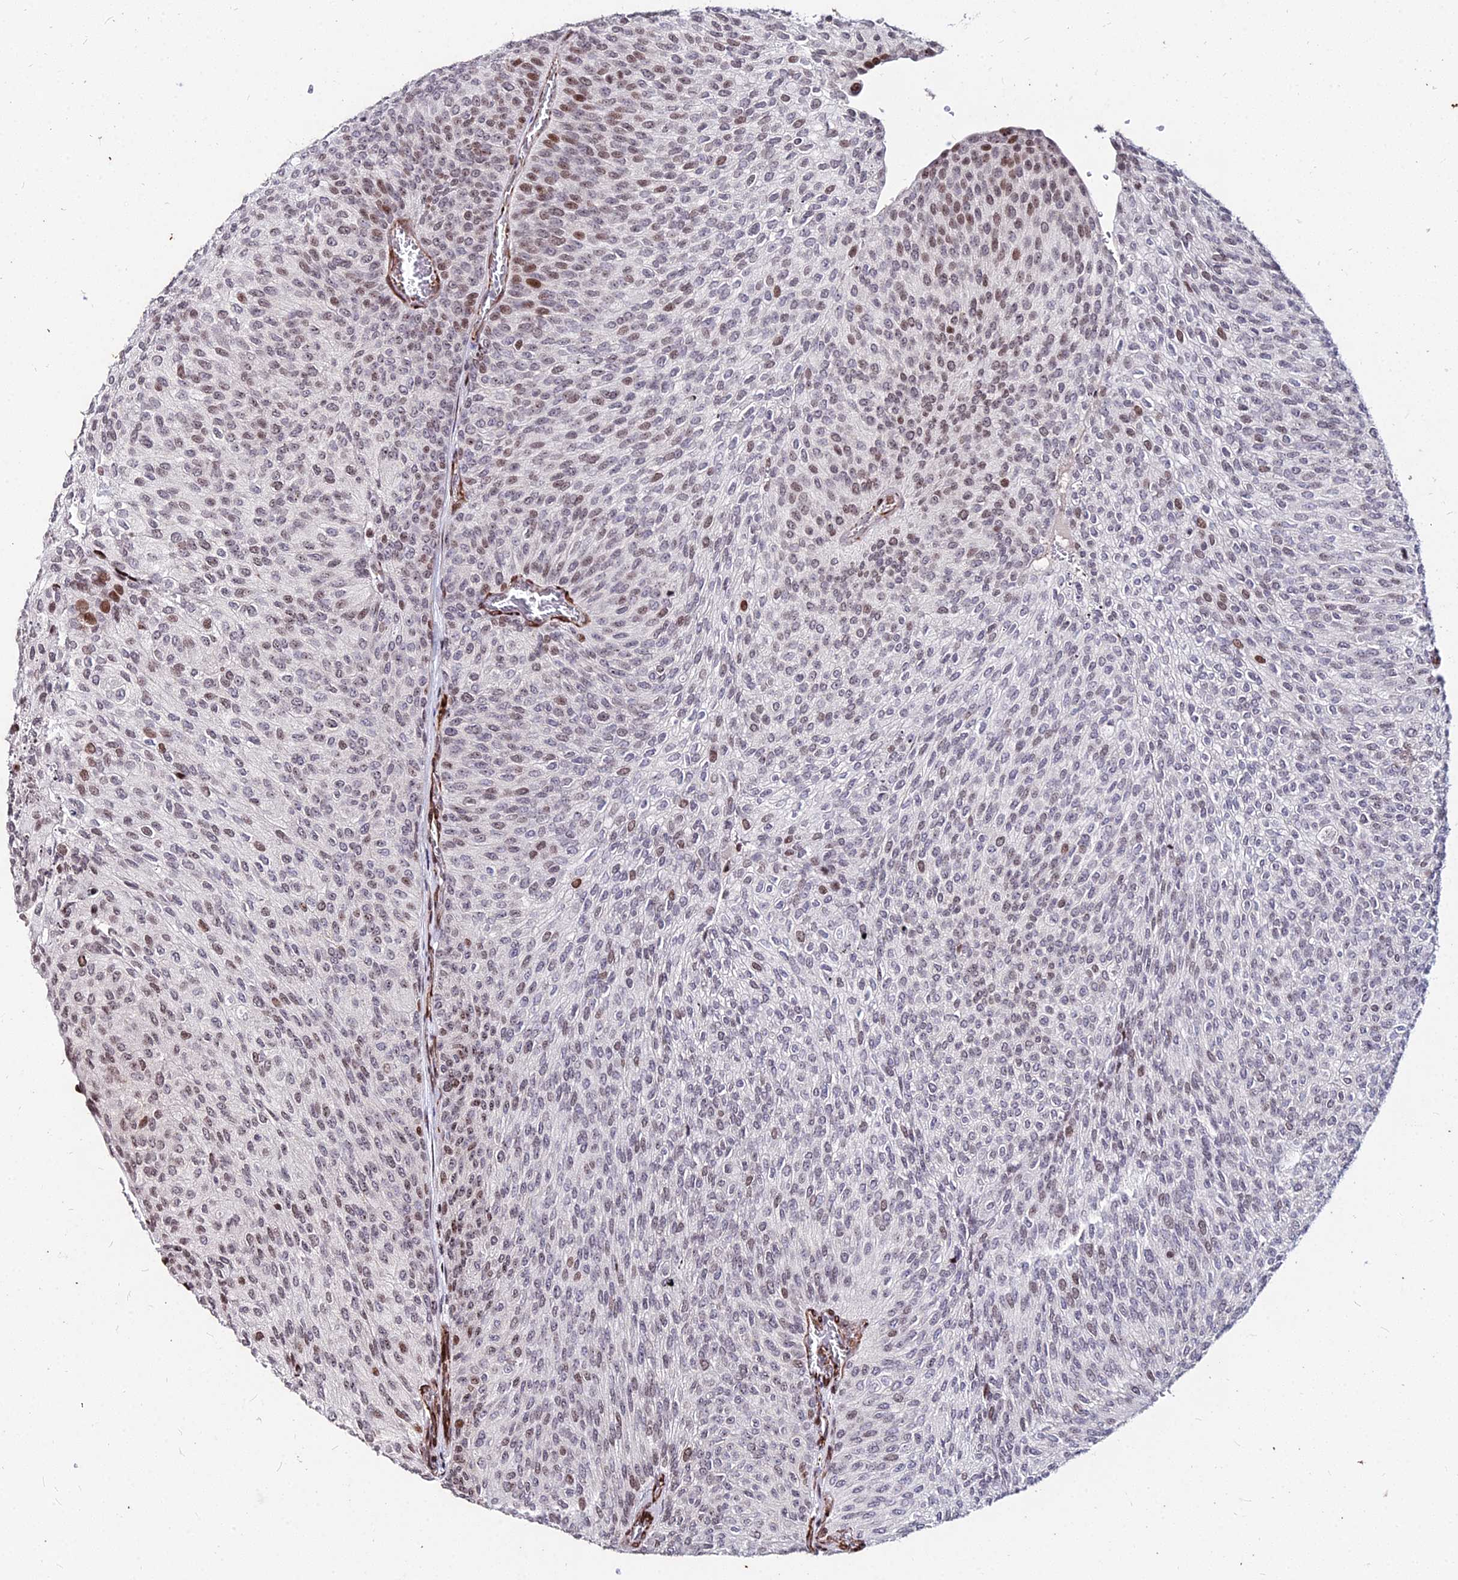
{"staining": {"intensity": "moderate", "quantity": "<25%", "location": "nuclear"}, "tissue": "urothelial cancer", "cell_type": "Tumor cells", "image_type": "cancer", "snomed": [{"axis": "morphology", "description": "Urothelial carcinoma, High grade"}, {"axis": "topography", "description": "Urinary bladder"}], "caption": "Brown immunohistochemical staining in urothelial cancer shows moderate nuclear expression in about <25% of tumor cells.", "gene": "NYAP2", "patient": {"sex": "female", "age": 79}}